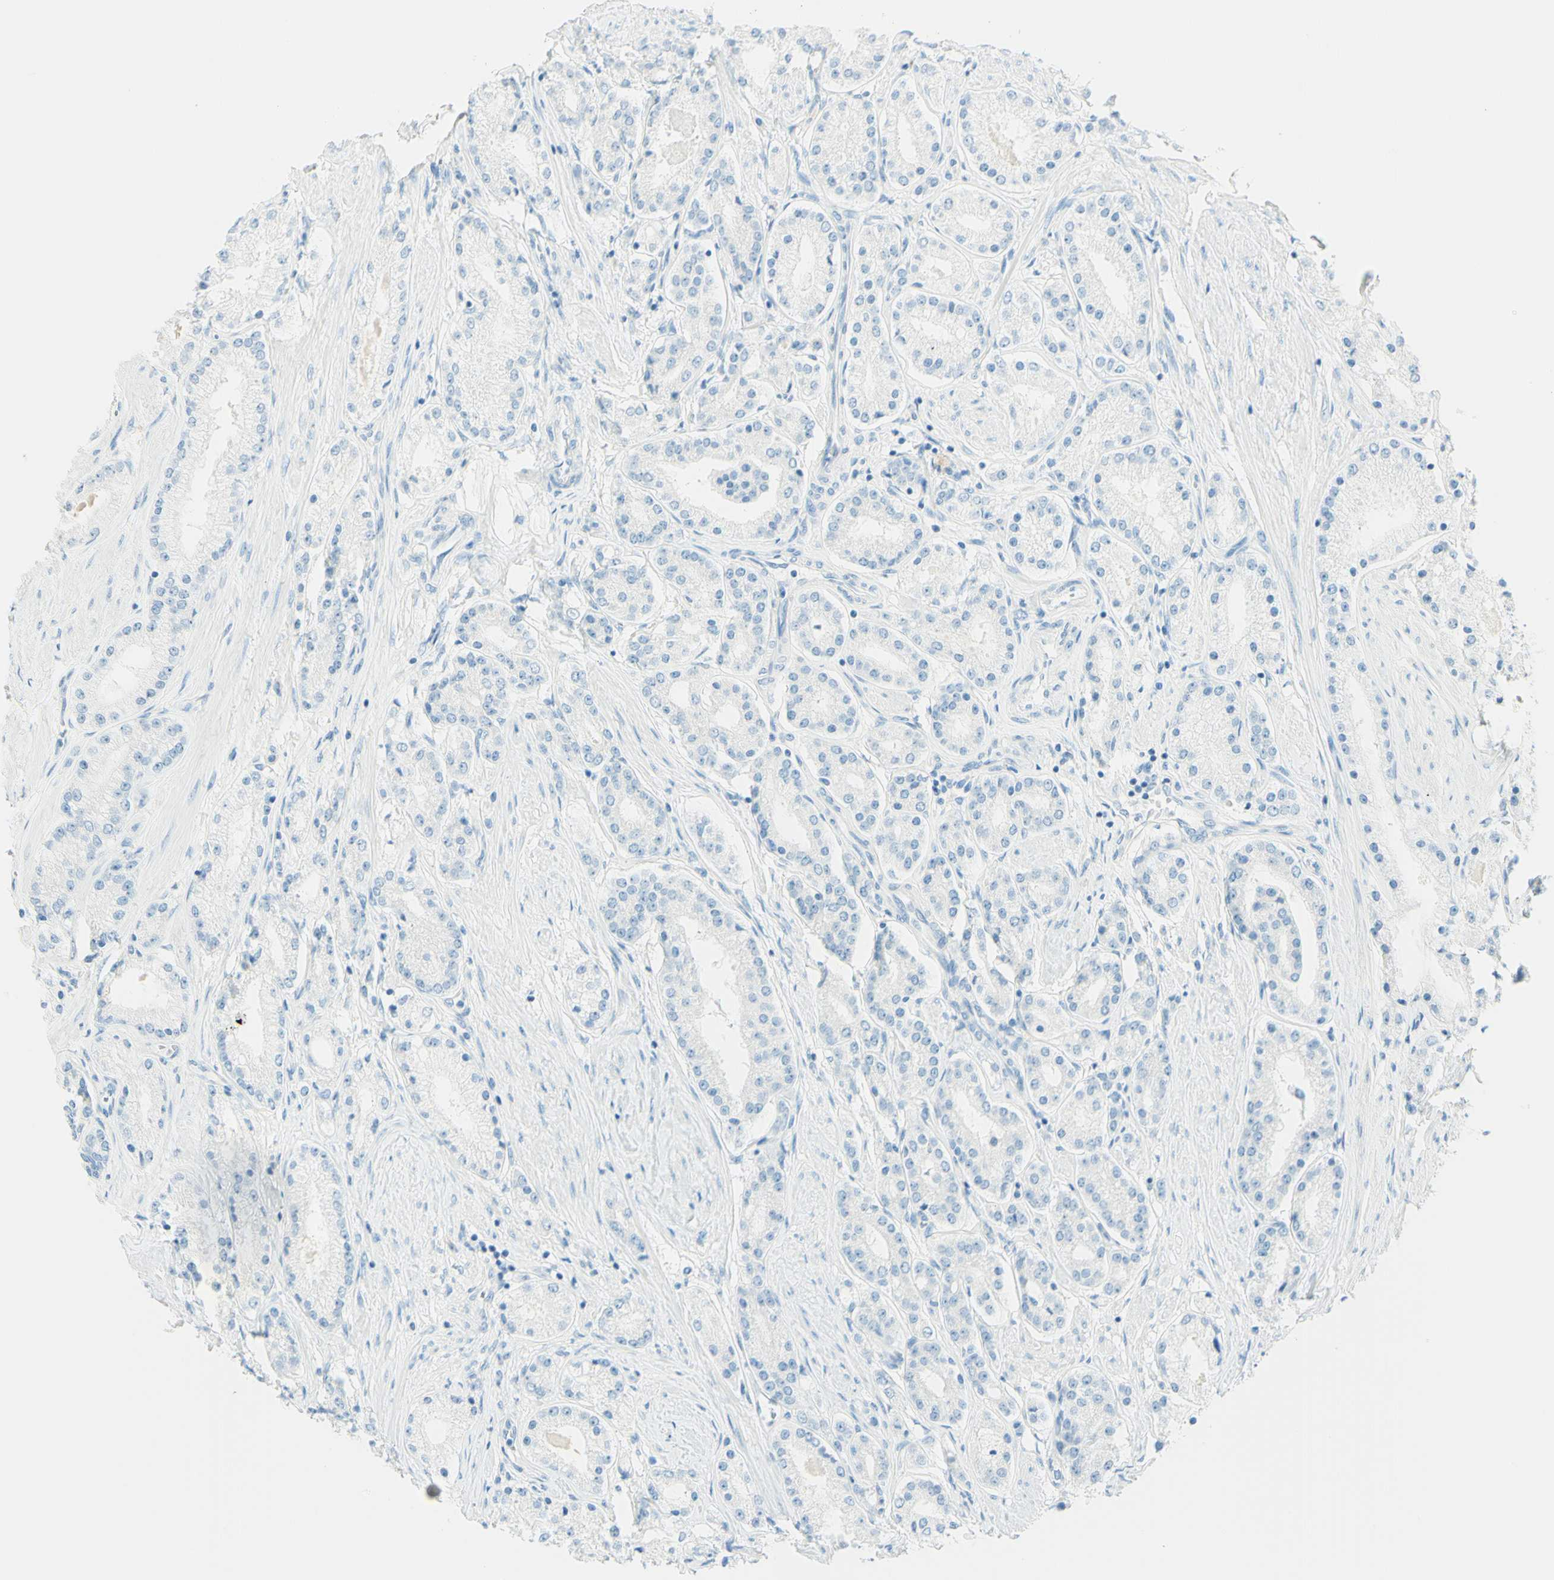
{"staining": {"intensity": "negative", "quantity": "none", "location": "none"}, "tissue": "prostate cancer", "cell_type": "Tumor cells", "image_type": "cancer", "snomed": [{"axis": "morphology", "description": "Adenocarcinoma, Low grade"}, {"axis": "topography", "description": "Prostate"}], "caption": "Protein analysis of prostate cancer (adenocarcinoma (low-grade)) displays no significant expression in tumor cells. (DAB (3,3'-diaminobenzidine) IHC, high magnification).", "gene": "FMR1NB", "patient": {"sex": "male", "age": 63}}